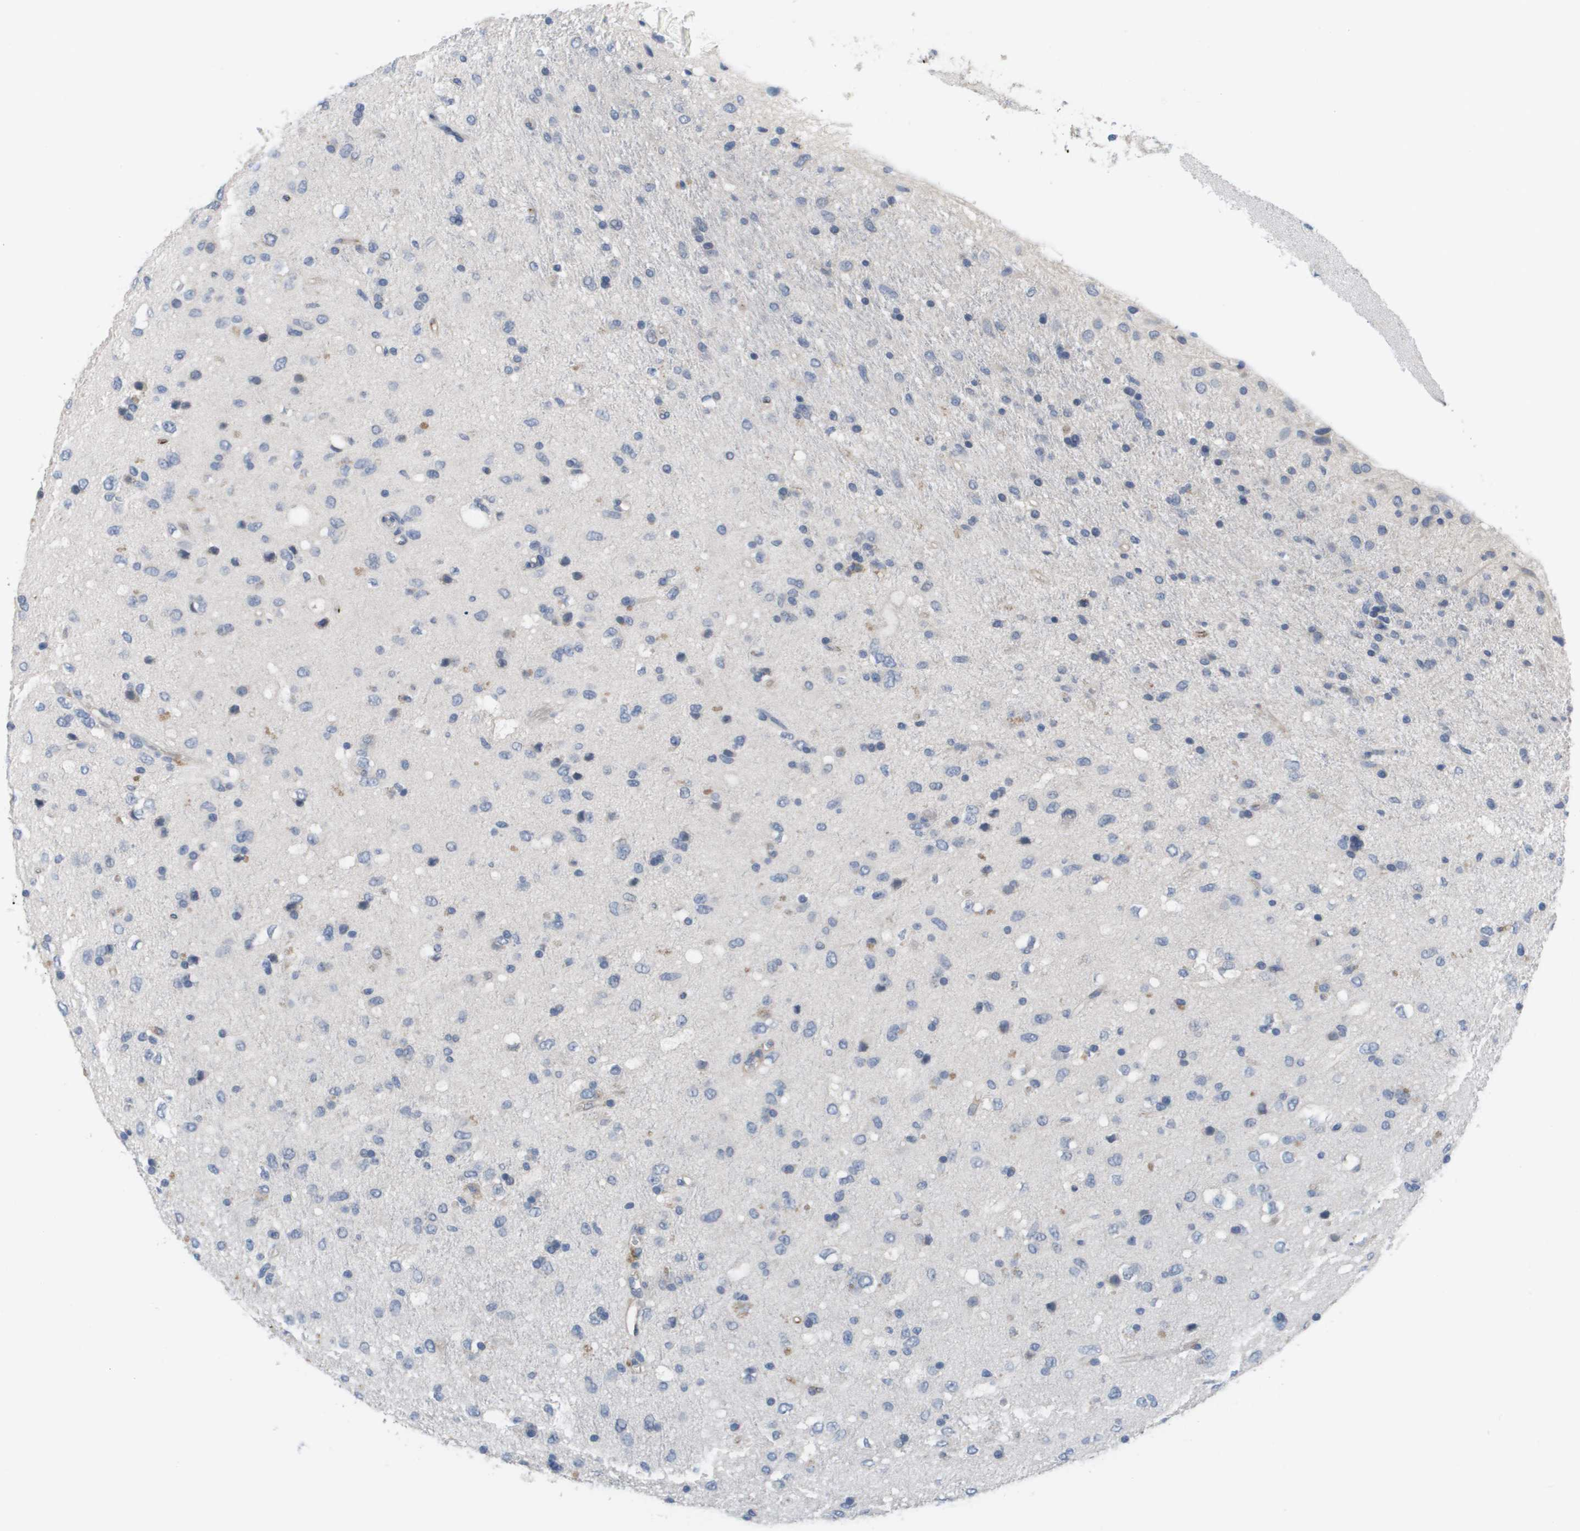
{"staining": {"intensity": "negative", "quantity": "none", "location": "none"}, "tissue": "glioma", "cell_type": "Tumor cells", "image_type": "cancer", "snomed": [{"axis": "morphology", "description": "Glioma, malignant, Low grade"}, {"axis": "topography", "description": "Brain"}], "caption": "An immunohistochemistry (IHC) histopathology image of malignant glioma (low-grade) is shown. There is no staining in tumor cells of malignant glioma (low-grade).", "gene": "ANGPT2", "patient": {"sex": "male", "age": 77}}